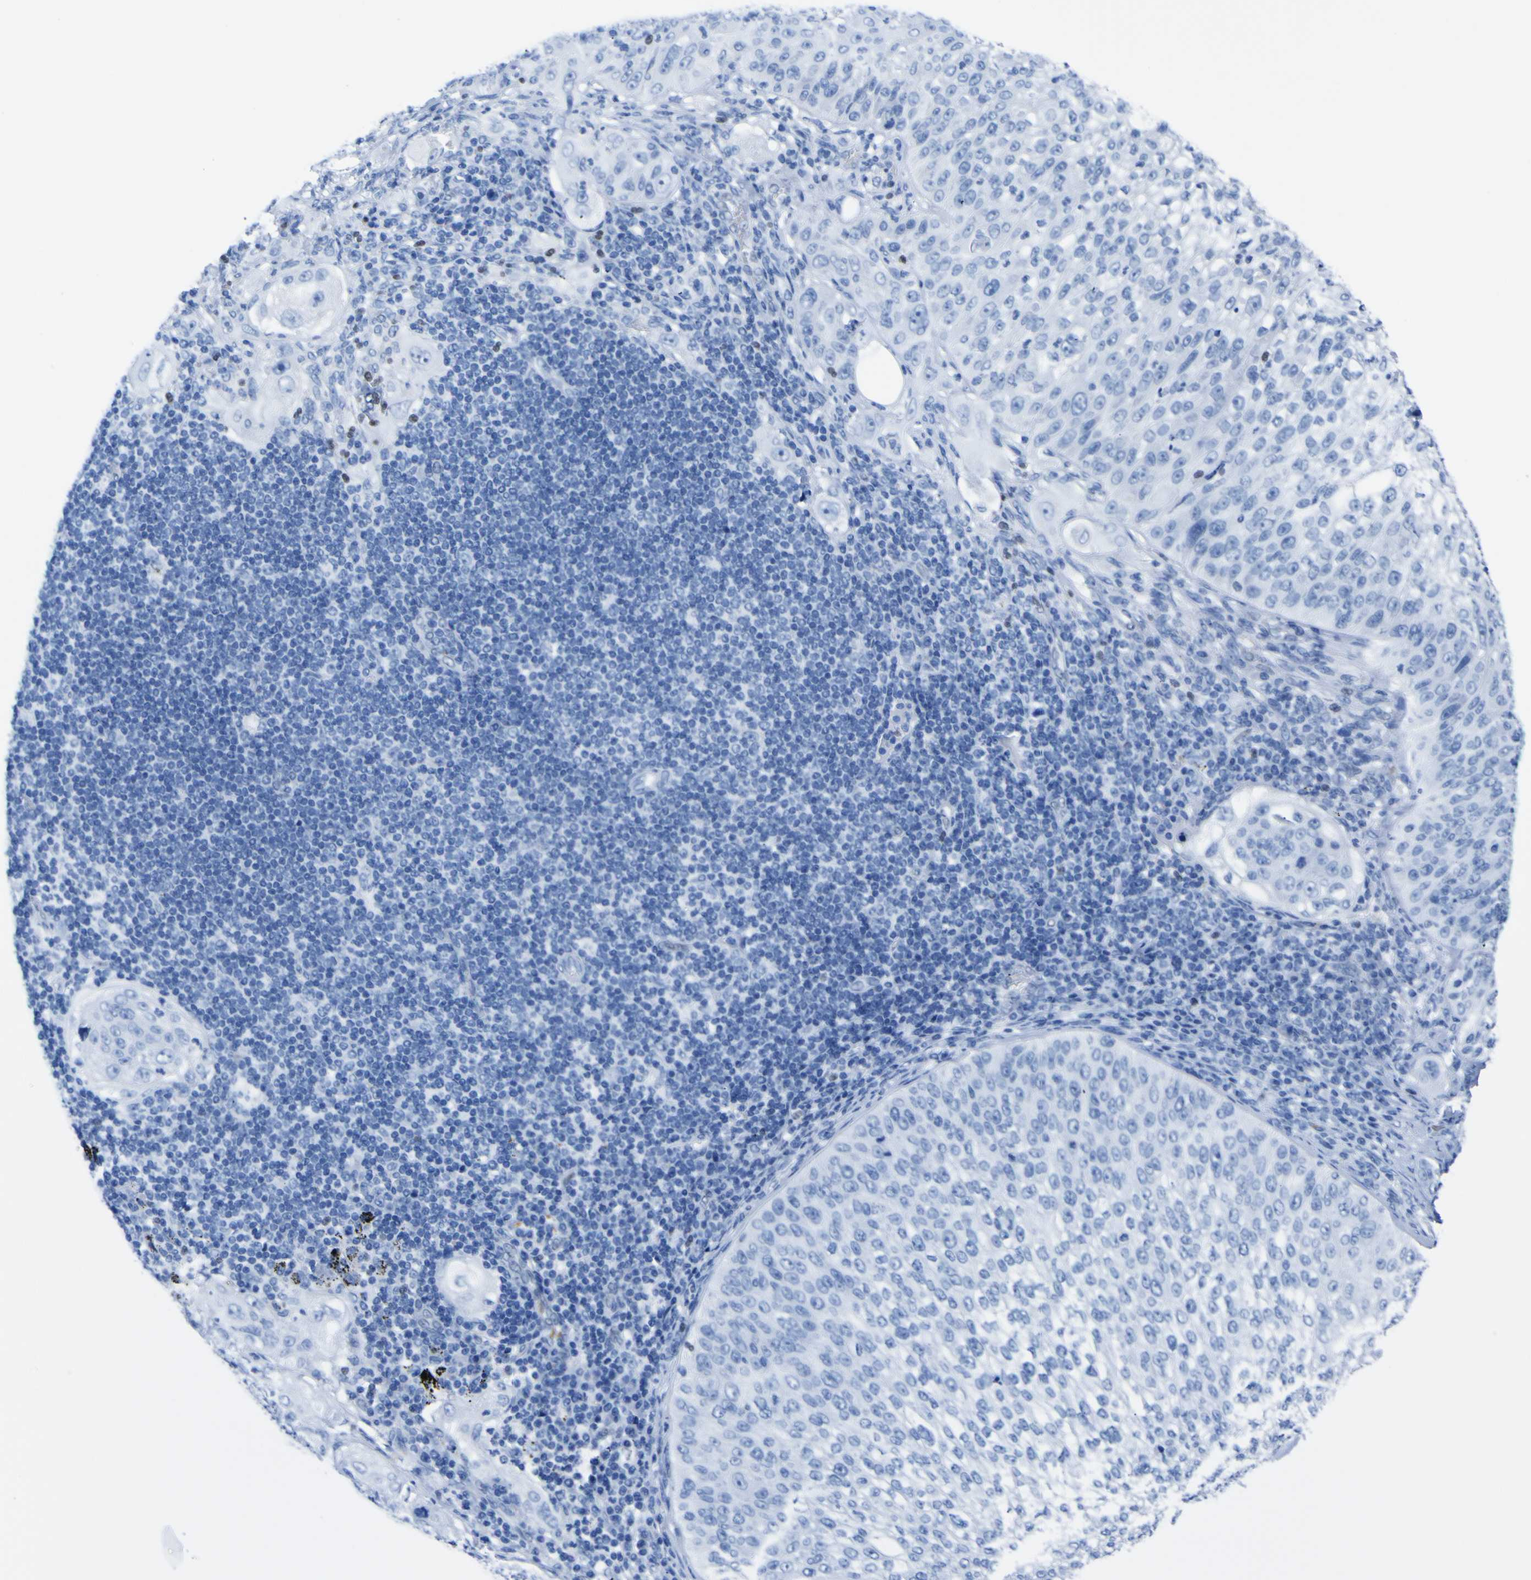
{"staining": {"intensity": "negative", "quantity": "none", "location": "none"}, "tissue": "lung cancer", "cell_type": "Tumor cells", "image_type": "cancer", "snomed": [{"axis": "morphology", "description": "Inflammation, NOS"}, {"axis": "morphology", "description": "Squamous cell carcinoma, NOS"}, {"axis": "topography", "description": "Lymph node"}, {"axis": "topography", "description": "Soft tissue"}, {"axis": "topography", "description": "Lung"}], "caption": "Squamous cell carcinoma (lung) stained for a protein using immunohistochemistry (IHC) shows no staining tumor cells.", "gene": "DACH1", "patient": {"sex": "male", "age": 66}}